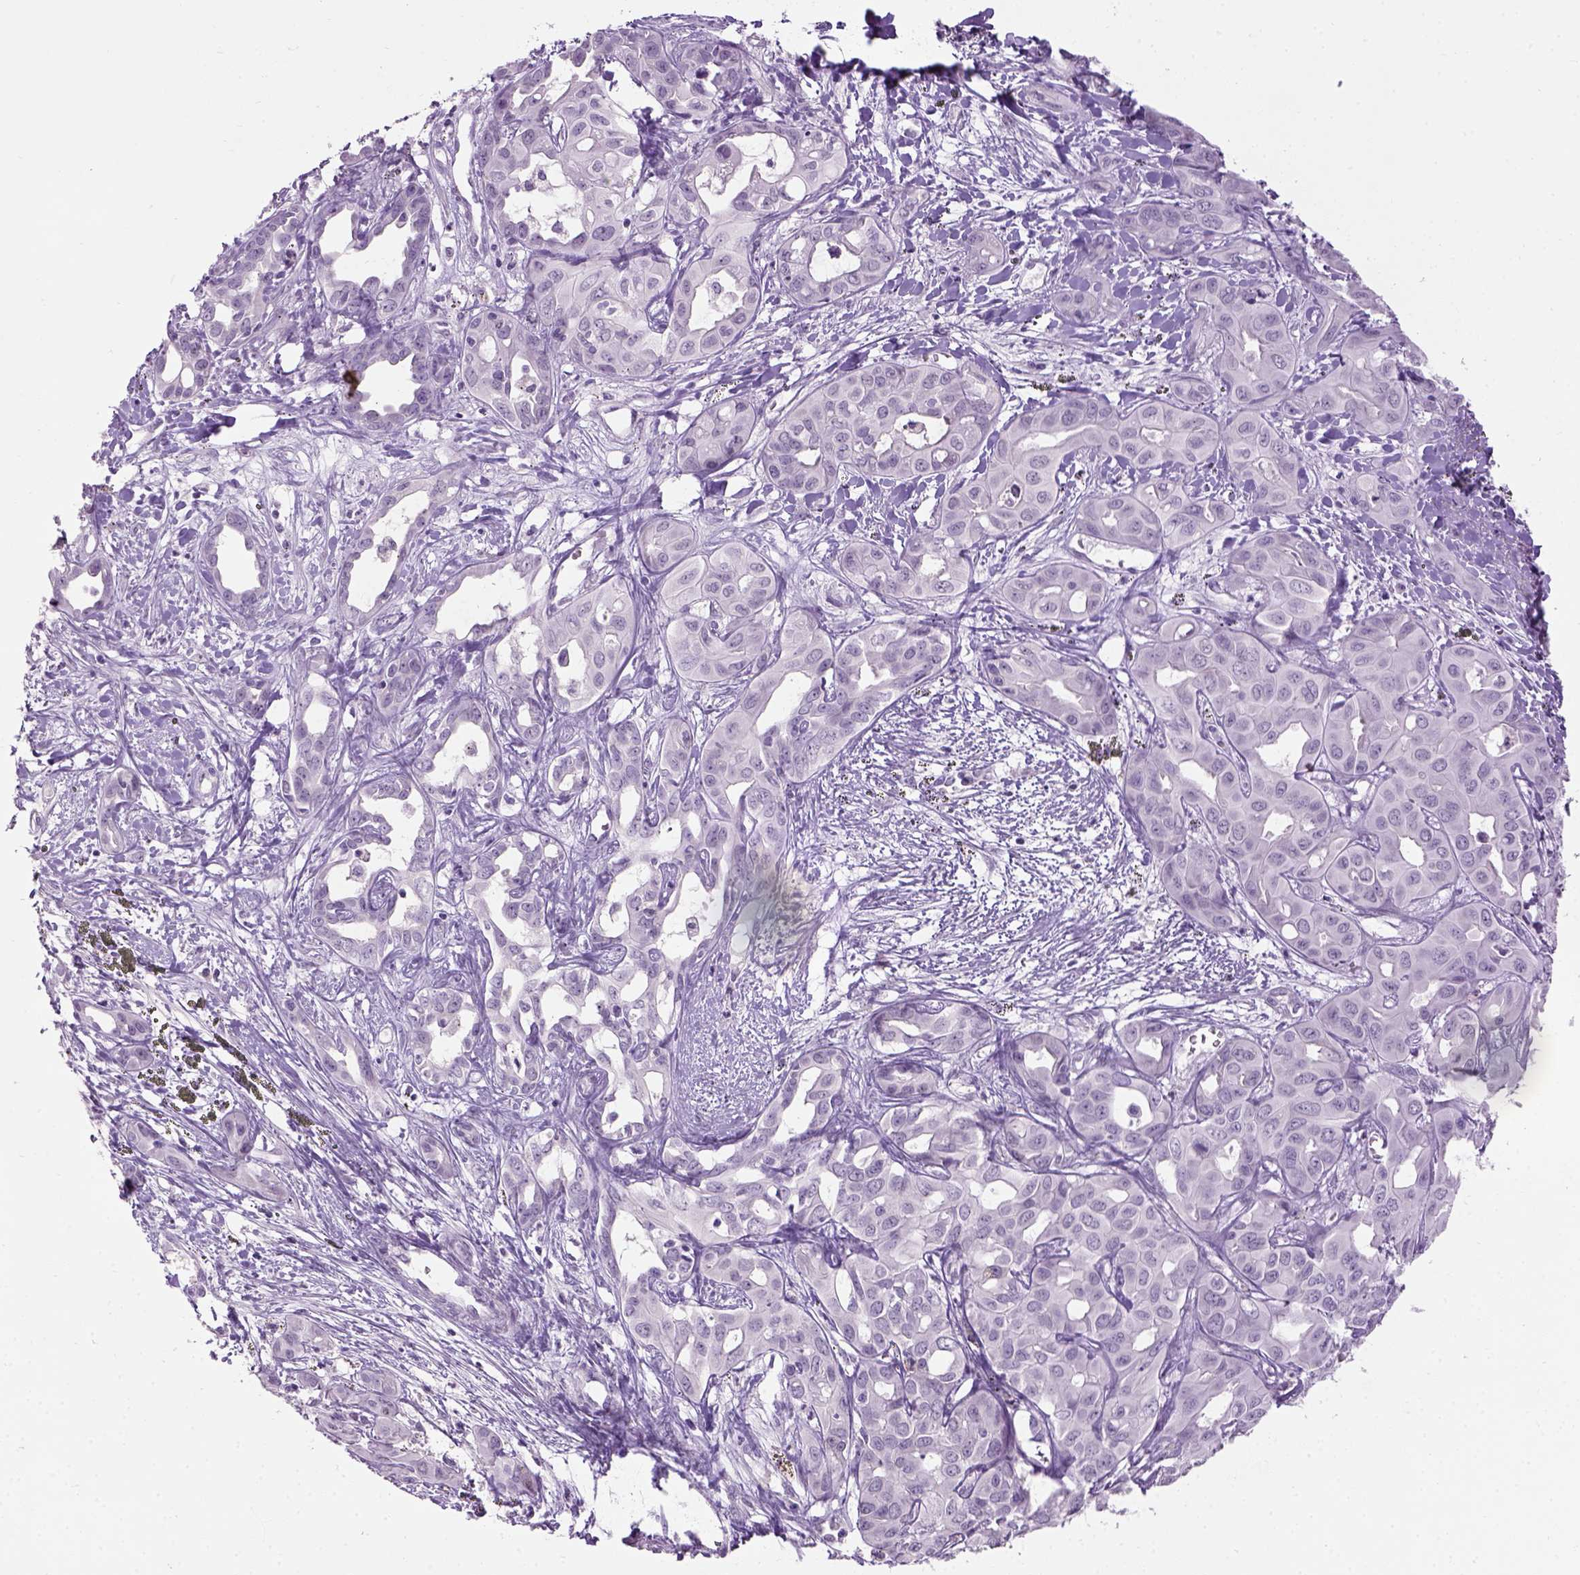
{"staining": {"intensity": "negative", "quantity": "none", "location": "none"}, "tissue": "liver cancer", "cell_type": "Tumor cells", "image_type": "cancer", "snomed": [{"axis": "morphology", "description": "Cholangiocarcinoma"}, {"axis": "topography", "description": "Liver"}], "caption": "Photomicrograph shows no protein positivity in tumor cells of liver cancer (cholangiocarcinoma) tissue.", "gene": "GABRB2", "patient": {"sex": "female", "age": 60}}